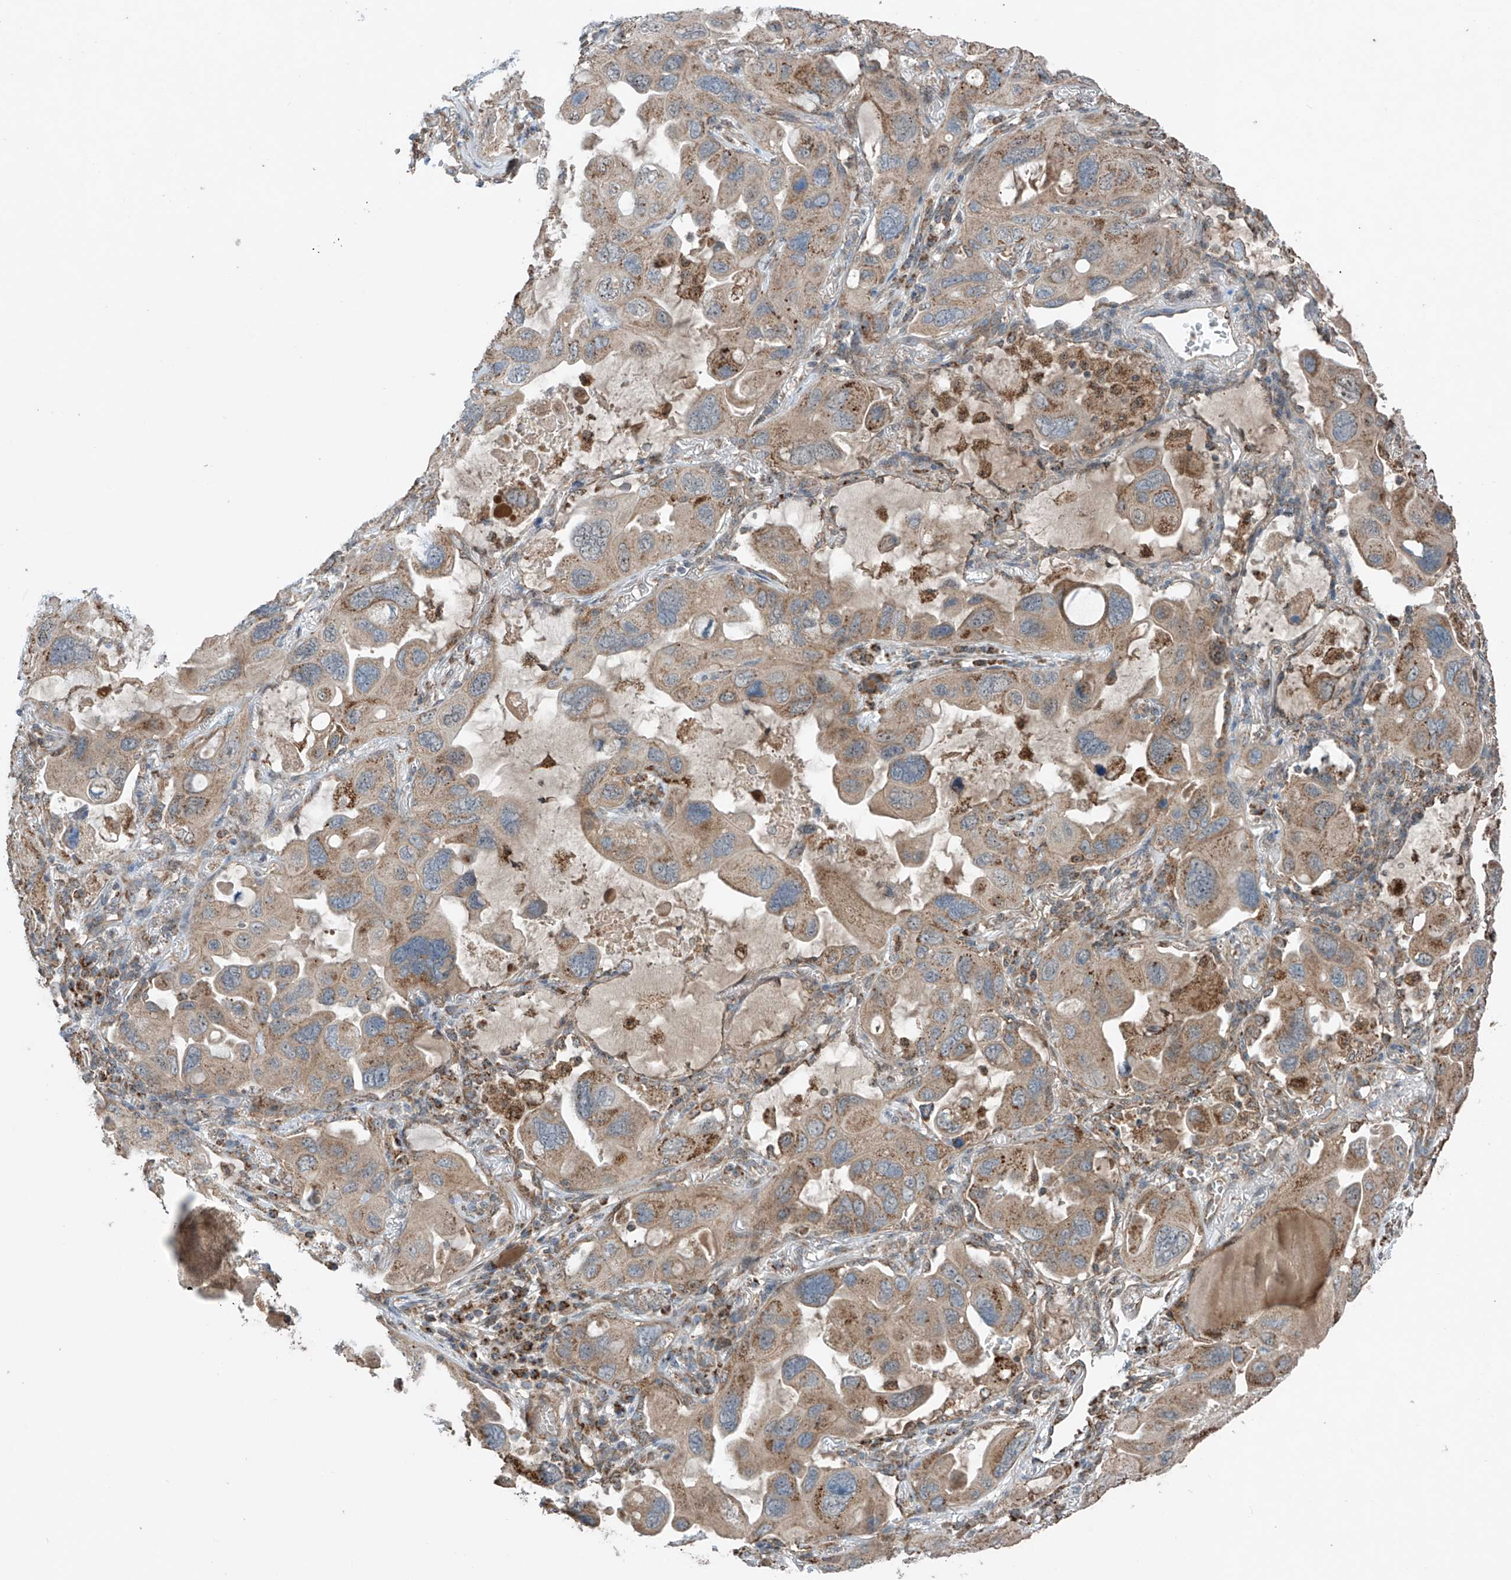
{"staining": {"intensity": "moderate", "quantity": ">75%", "location": "cytoplasmic/membranous"}, "tissue": "lung cancer", "cell_type": "Tumor cells", "image_type": "cancer", "snomed": [{"axis": "morphology", "description": "Squamous cell carcinoma, NOS"}, {"axis": "topography", "description": "Lung"}], "caption": "A micrograph showing moderate cytoplasmic/membranous staining in approximately >75% of tumor cells in squamous cell carcinoma (lung), as visualized by brown immunohistochemical staining.", "gene": "SAMD3", "patient": {"sex": "female", "age": 73}}